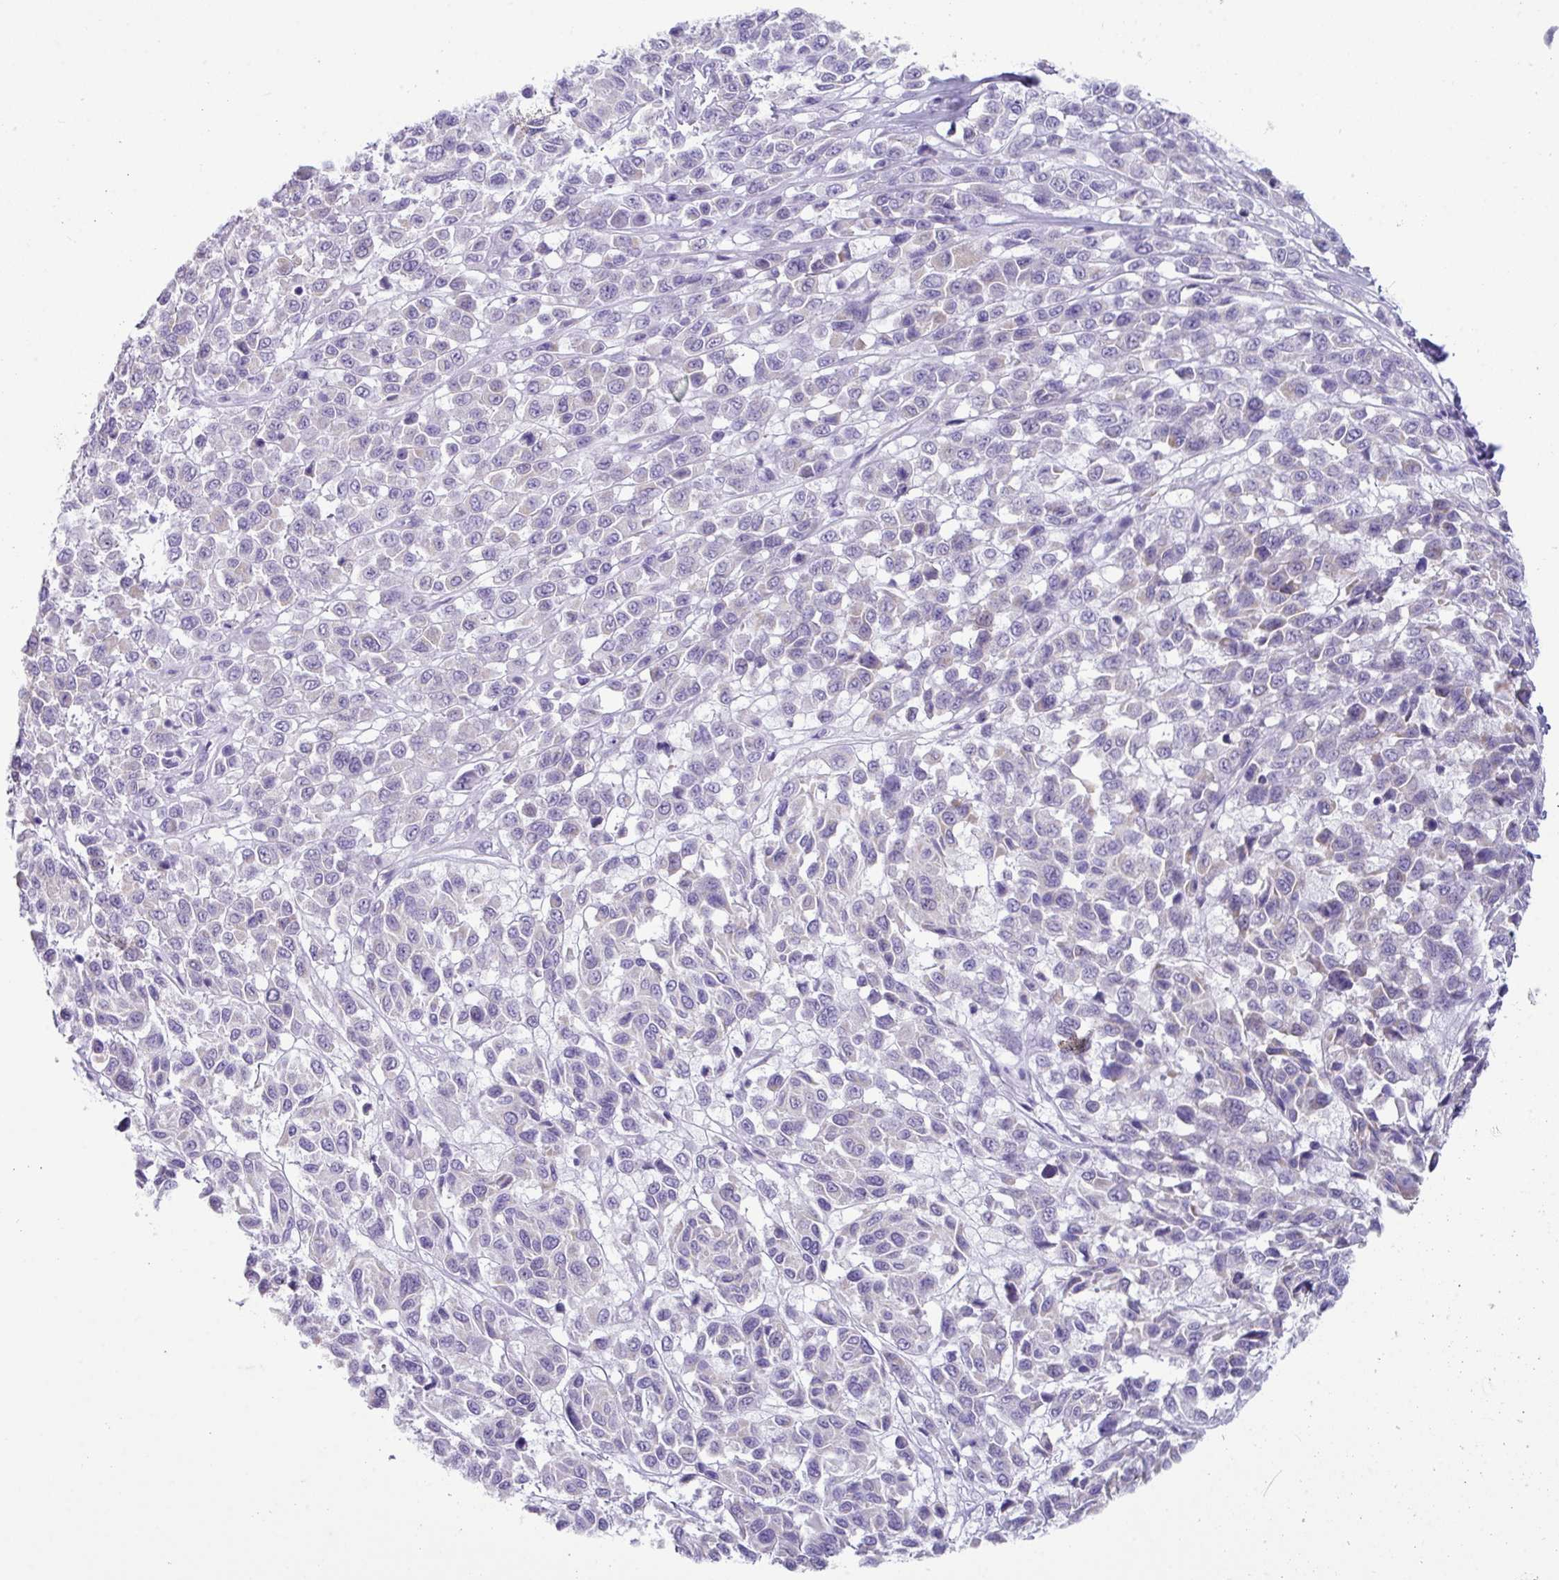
{"staining": {"intensity": "negative", "quantity": "none", "location": "none"}, "tissue": "melanoma", "cell_type": "Tumor cells", "image_type": "cancer", "snomed": [{"axis": "morphology", "description": "Malignant melanoma, NOS"}, {"axis": "topography", "description": "Skin"}], "caption": "This histopathology image is of malignant melanoma stained with IHC to label a protein in brown with the nuclei are counter-stained blue. There is no expression in tumor cells. Brightfield microscopy of immunohistochemistry stained with DAB (3,3'-diaminobenzidine) (brown) and hematoxylin (blue), captured at high magnification.", "gene": "NCCRP1", "patient": {"sex": "female", "age": 66}}